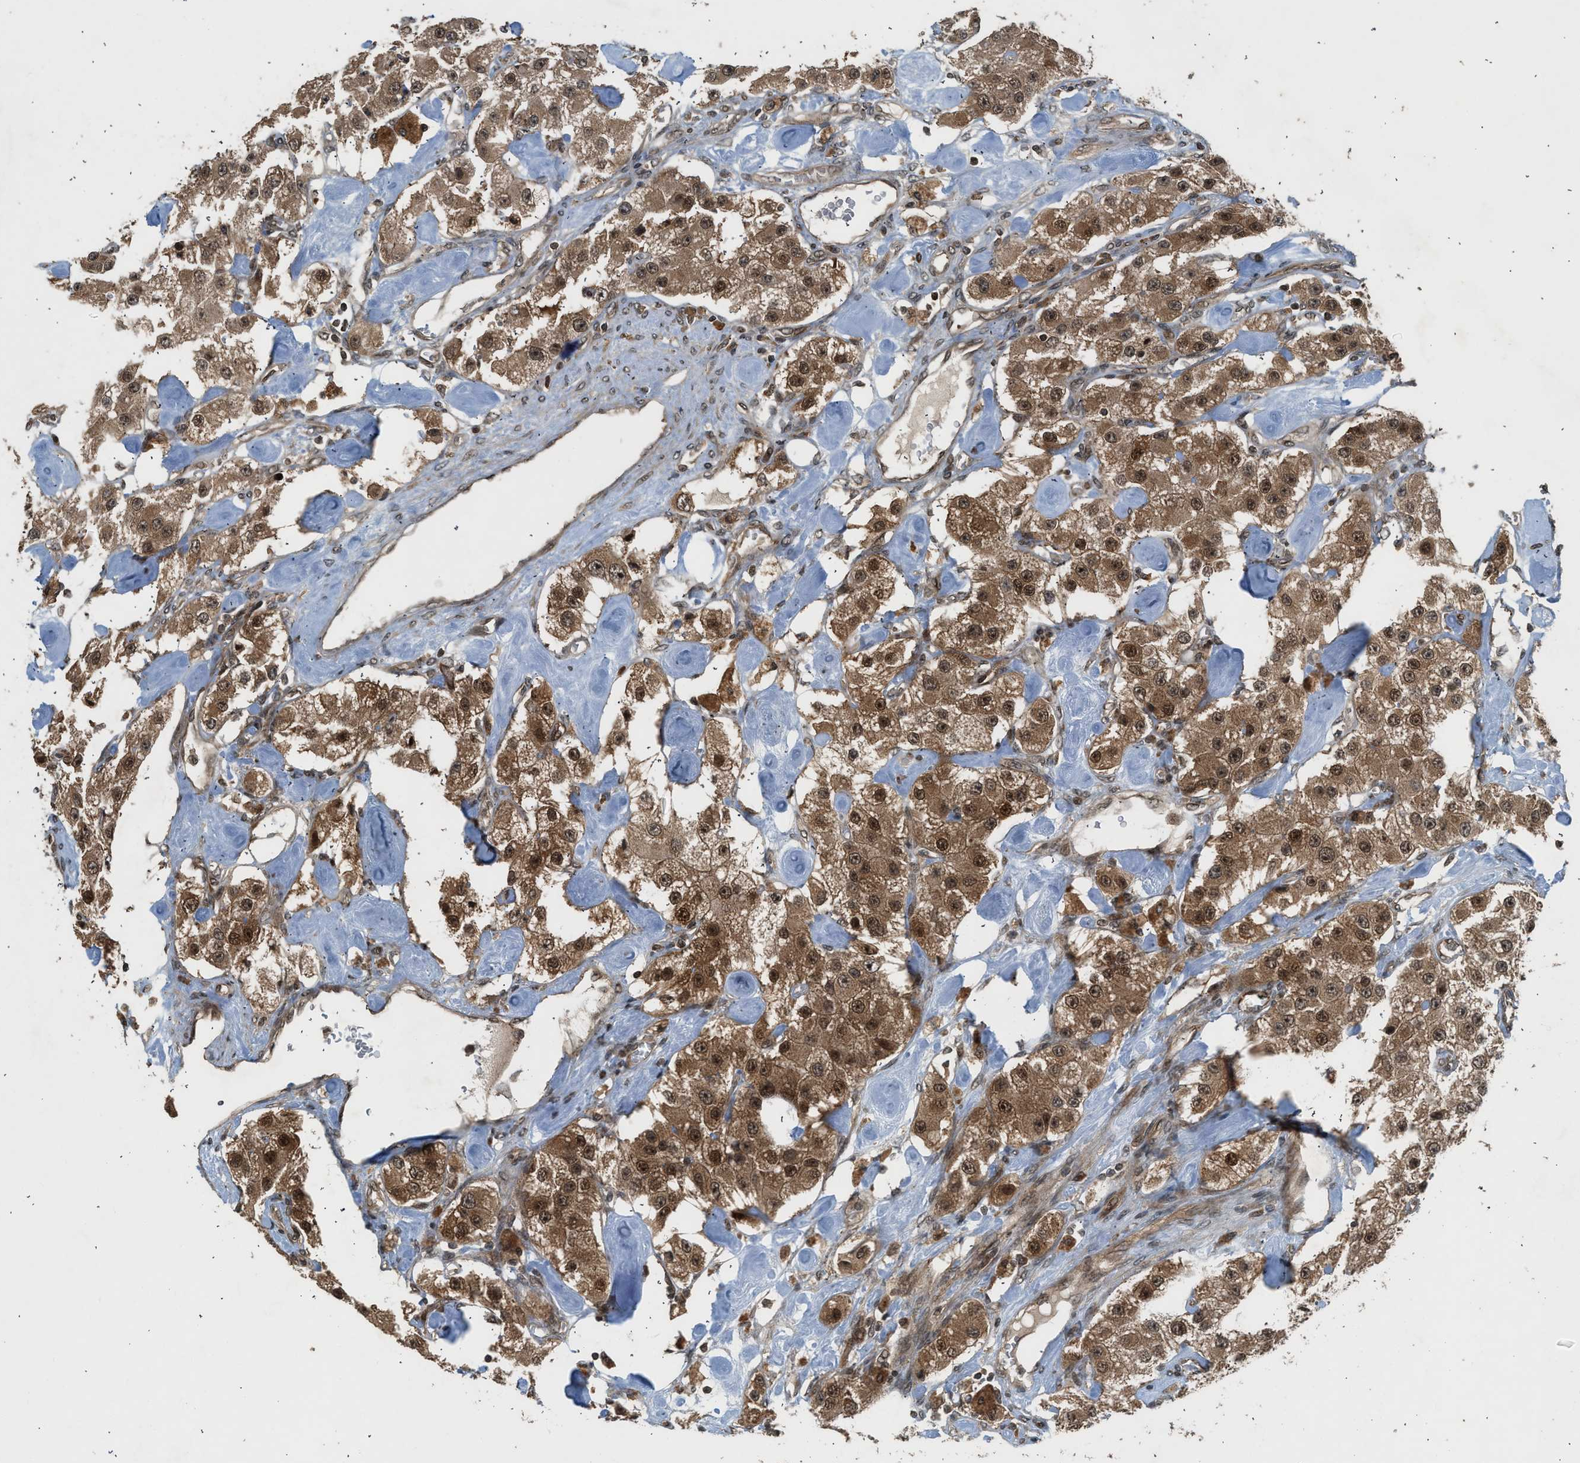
{"staining": {"intensity": "moderate", "quantity": ">75%", "location": "cytoplasmic/membranous,nuclear"}, "tissue": "carcinoid", "cell_type": "Tumor cells", "image_type": "cancer", "snomed": [{"axis": "morphology", "description": "Carcinoid, malignant, NOS"}, {"axis": "topography", "description": "Pancreas"}], "caption": "Moderate cytoplasmic/membranous and nuclear expression for a protein is present in about >75% of tumor cells of carcinoid using immunohistochemistry (IHC).", "gene": "TXNL1", "patient": {"sex": "male", "age": 41}}